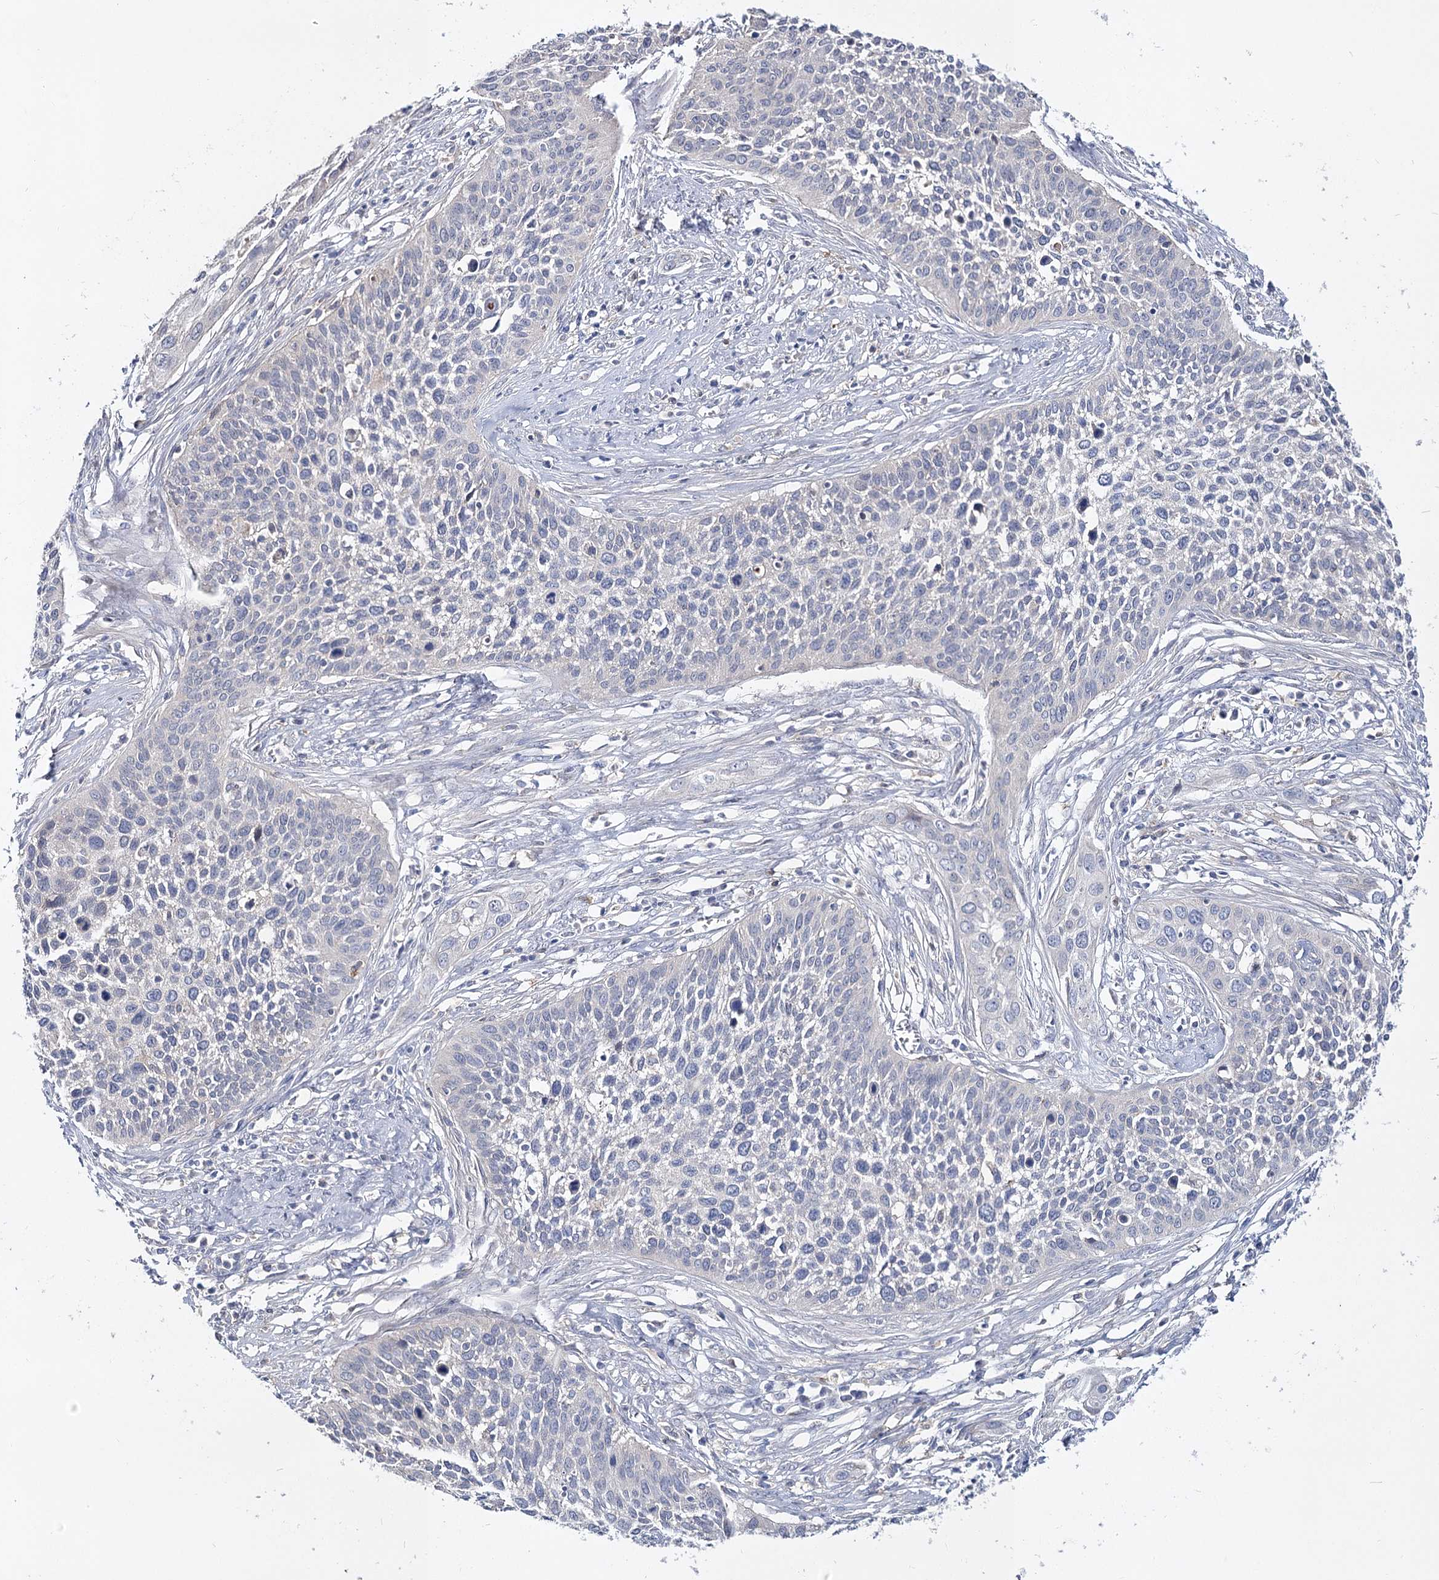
{"staining": {"intensity": "negative", "quantity": "none", "location": "none"}, "tissue": "cervical cancer", "cell_type": "Tumor cells", "image_type": "cancer", "snomed": [{"axis": "morphology", "description": "Squamous cell carcinoma, NOS"}, {"axis": "topography", "description": "Cervix"}], "caption": "High magnification brightfield microscopy of cervical cancer (squamous cell carcinoma) stained with DAB (3,3'-diaminobenzidine) (brown) and counterstained with hematoxylin (blue): tumor cells show no significant expression. The staining was performed using DAB (3,3'-diaminobenzidine) to visualize the protein expression in brown, while the nuclei were stained in blue with hematoxylin (Magnification: 20x).", "gene": "UGP2", "patient": {"sex": "female", "age": 34}}